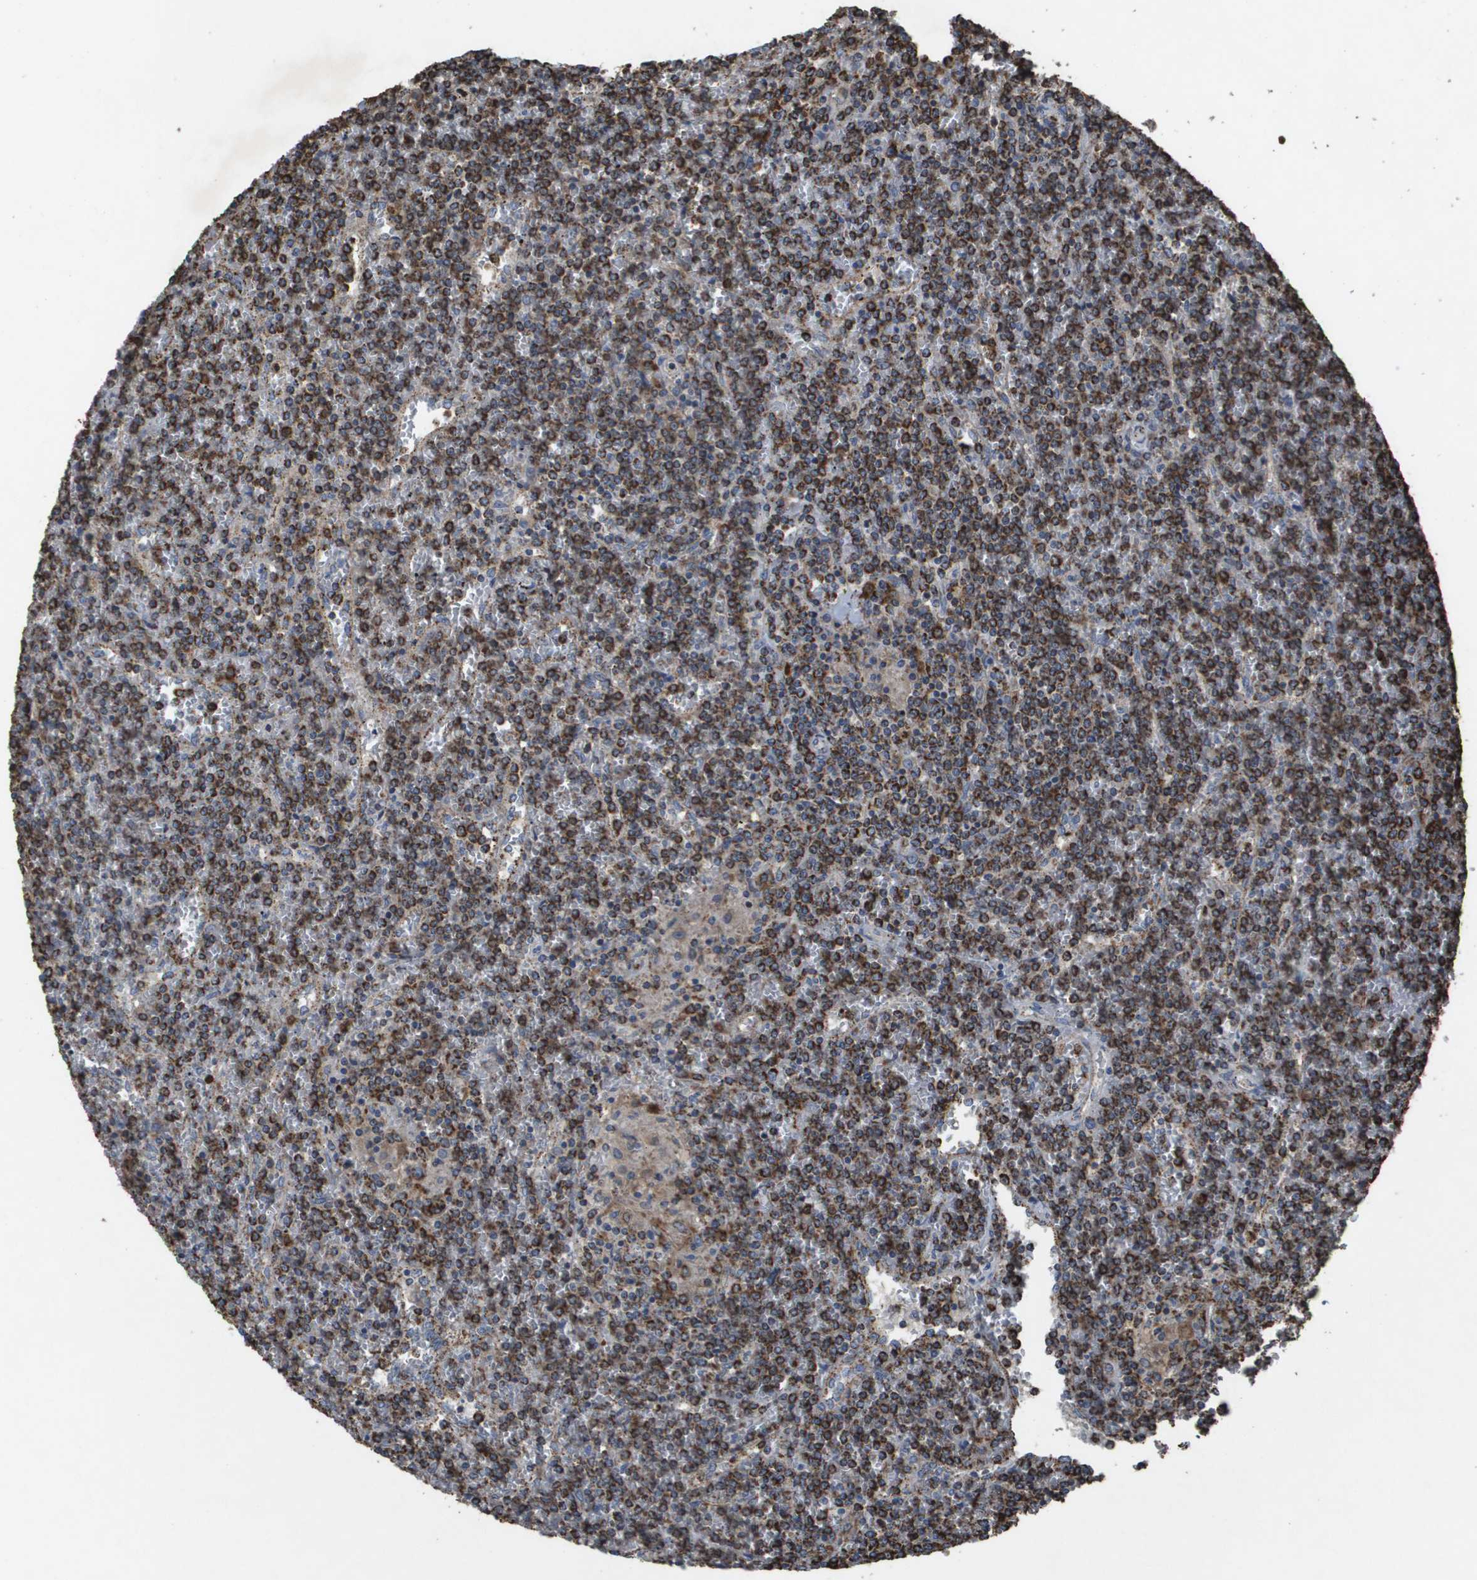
{"staining": {"intensity": "strong", "quantity": ">75%", "location": "cytoplasmic/membranous"}, "tissue": "lymphoma", "cell_type": "Tumor cells", "image_type": "cancer", "snomed": [{"axis": "morphology", "description": "Malignant lymphoma, non-Hodgkin's type, Low grade"}, {"axis": "topography", "description": "Spleen"}], "caption": "Protein expression analysis of lymphoma shows strong cytoplasmic/membranous expression in about >75% of tumor cells.", "gene": "HSPE1", "patient": {"sex": "female", "age": 19}}